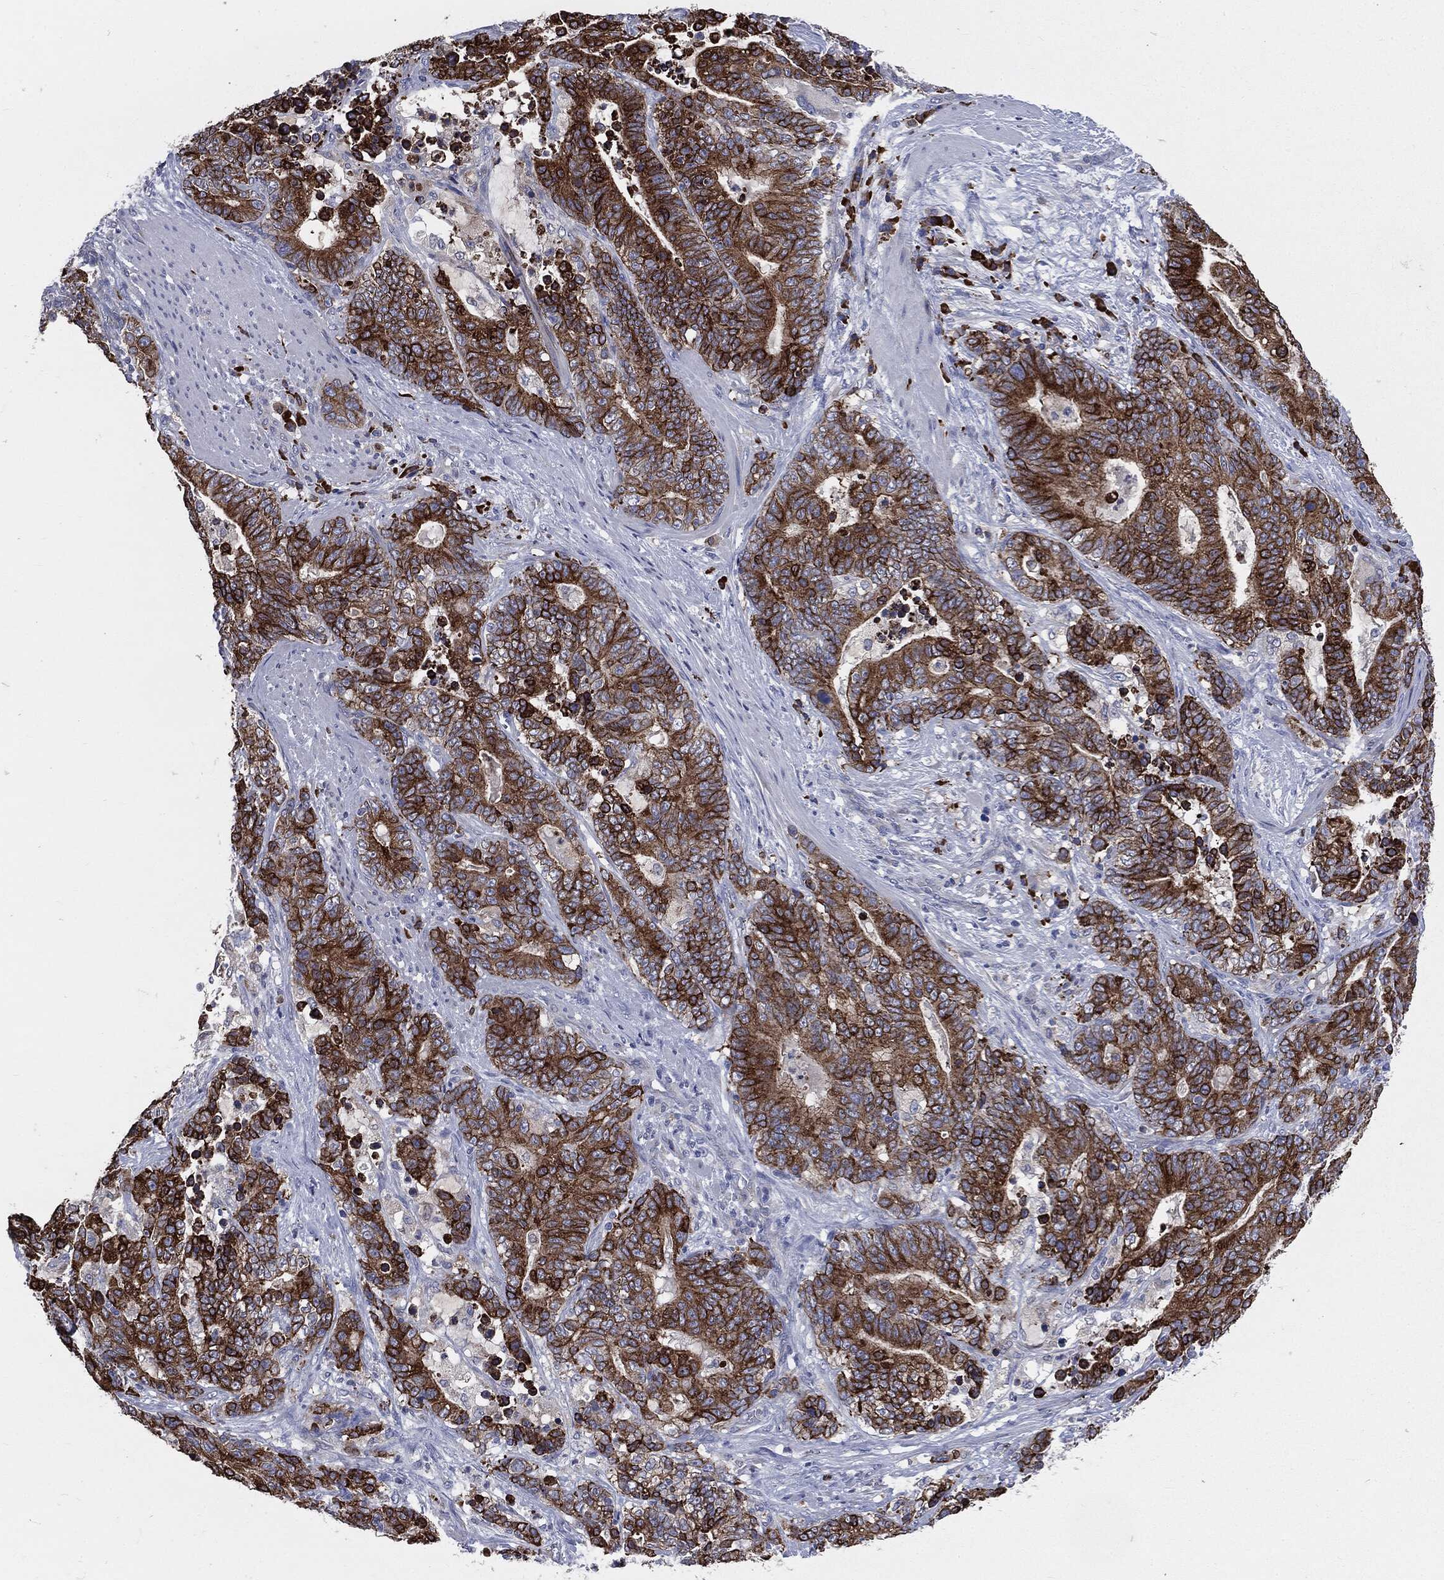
{"staining": {"intensity": "strong", "quantity": ">75%", "location": "cytoplasmic/membranous,nuclear"}, "tissue": "stomach cancer", "cell_type": "Tumor cells", "image_type": "cancer", "snomed": [{"axis": "morphology", "description": "Normal tissue, NOS"}, {"axis": "morphology", "description": "Adenocarcinoma, NOS"}, {"axis": "topography", "description": "Stomach"}], "caption": "IHC histopathology image of human stomach cancer (adenocarcinoma) stained for a protein (brown), which reveals high levels of strong cytoplasmic/membranous and nuclear expression in approximately >75% of tumor cells.", "gene": "PTGS2", "patient": {"sex": "female", "age": 64}}